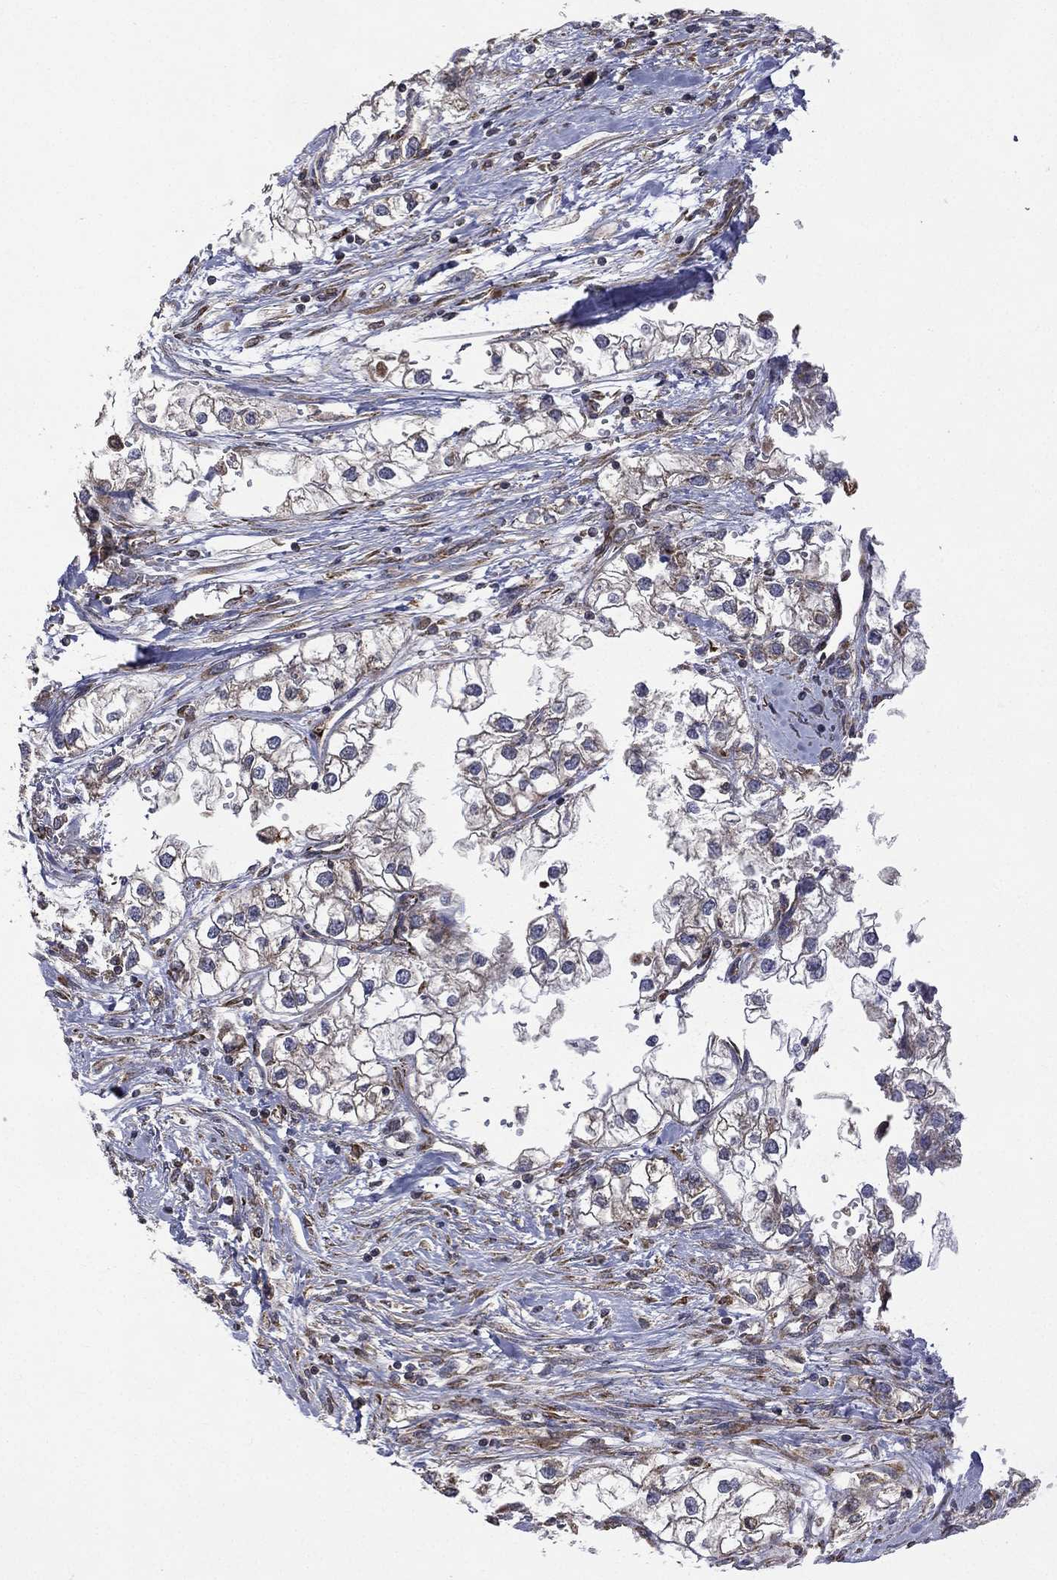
{"staining": {"intensity": "negative", "quantity": "none", "location": "none"}, "tissue": "renal cancer", "cell_type": "Tumor cells", "image_type": "cancer", "snomed": [{"axis": "morphology", "description": "Adenocarcinoma, NOS"}, {"axis": "topography", "description": "Kidney"}], "caption": "Renal cancer was stained to show a protein in brown. There is no significant positivity in tumor cells.", "gene": "C20orf96", "patient": {"sex": "male", "age": 59}}